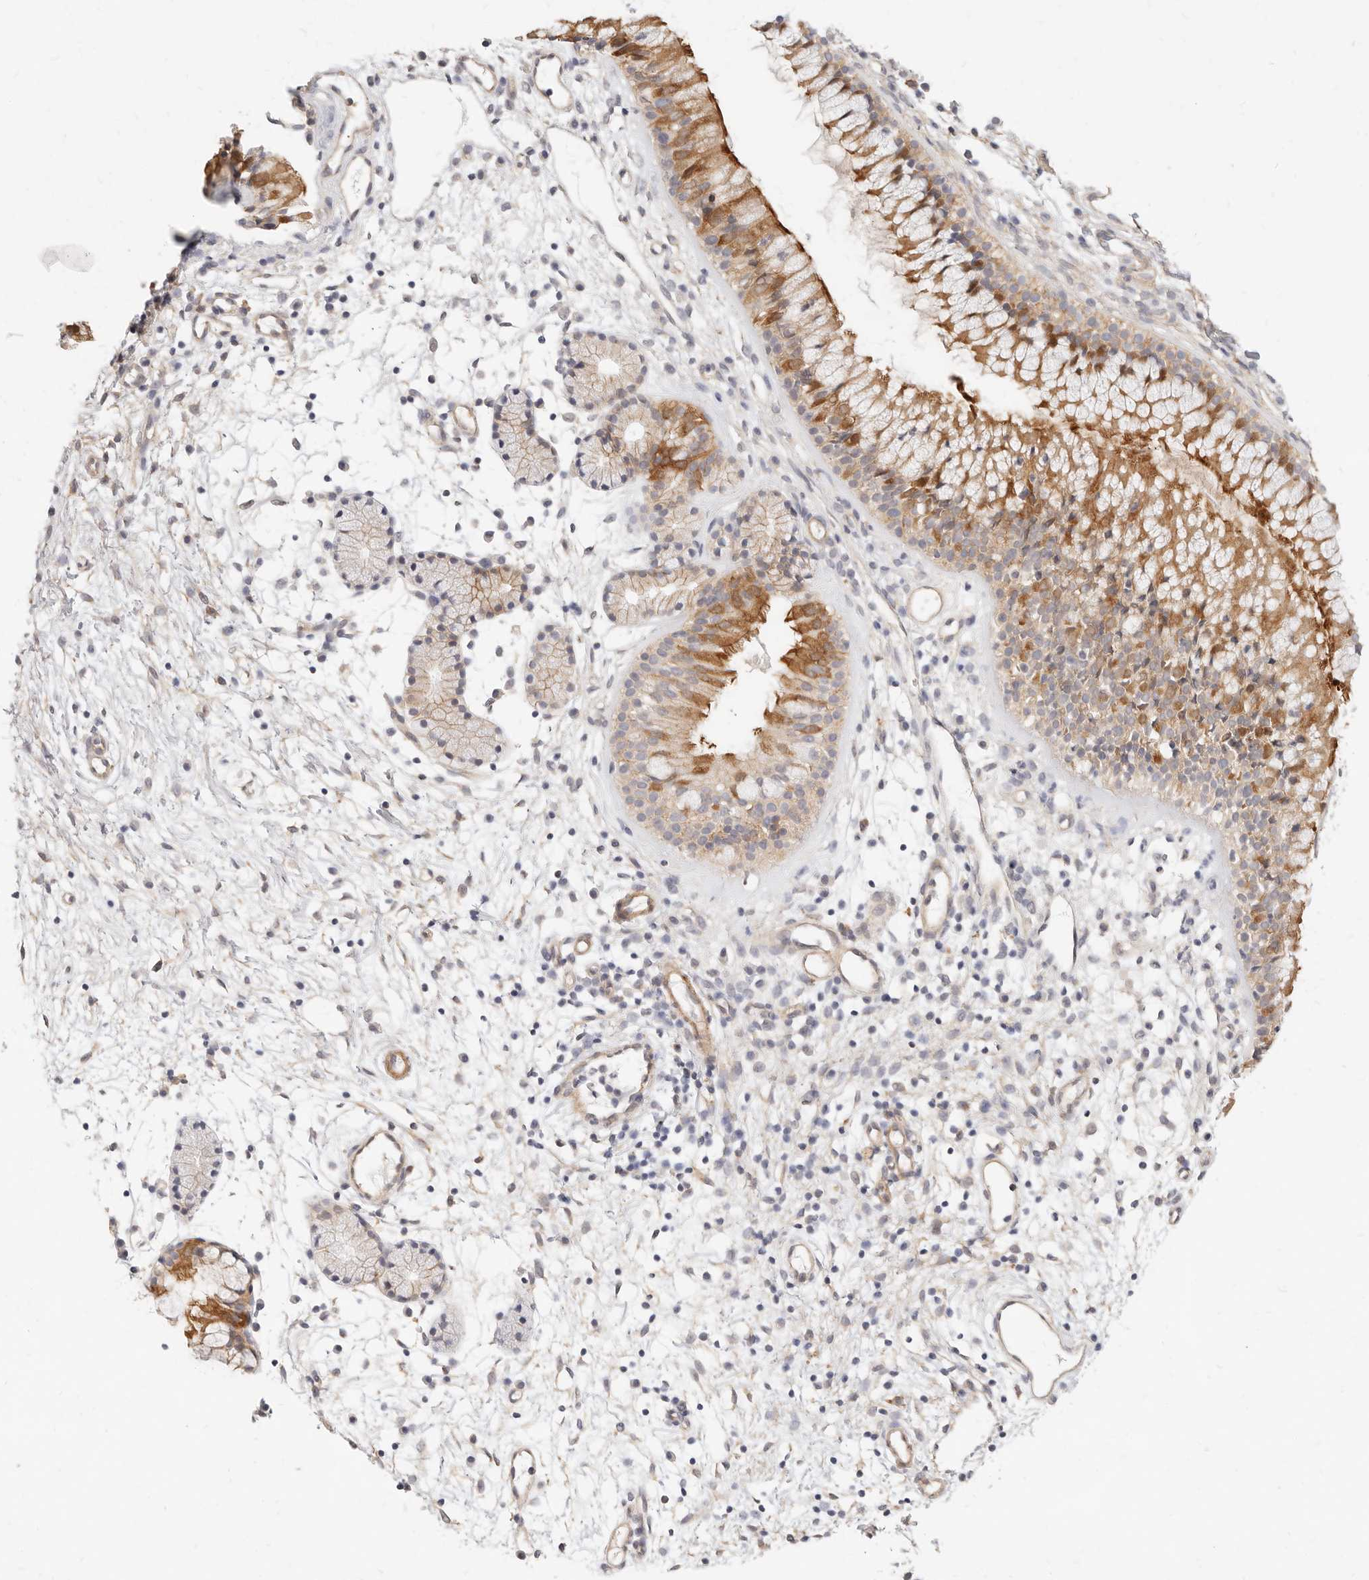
{"staining": {"intensity": "moderate", "quantity": ">75%", "location": "cytoplasmic/membranous"}, "tissue": "nasopharynx", "cell_type": "Respiratory epithelial cells", "image_type": "normal", "snomed": [{"axis": "morphology", "description": "Normal tissue, NOS"}, {"axis": "topography", "description": "Nasopharynx"}], "caption": "IHC (DAB (3,3'-diaminobenzidine)) staining of unremarkable nasopharynx shows moderate cytoplasmic/membranous protein expression in approximately >75% of respiratory epithelial cells.", "gene": "UBXN10", "patient": {"sex": "male", "age": 21}}